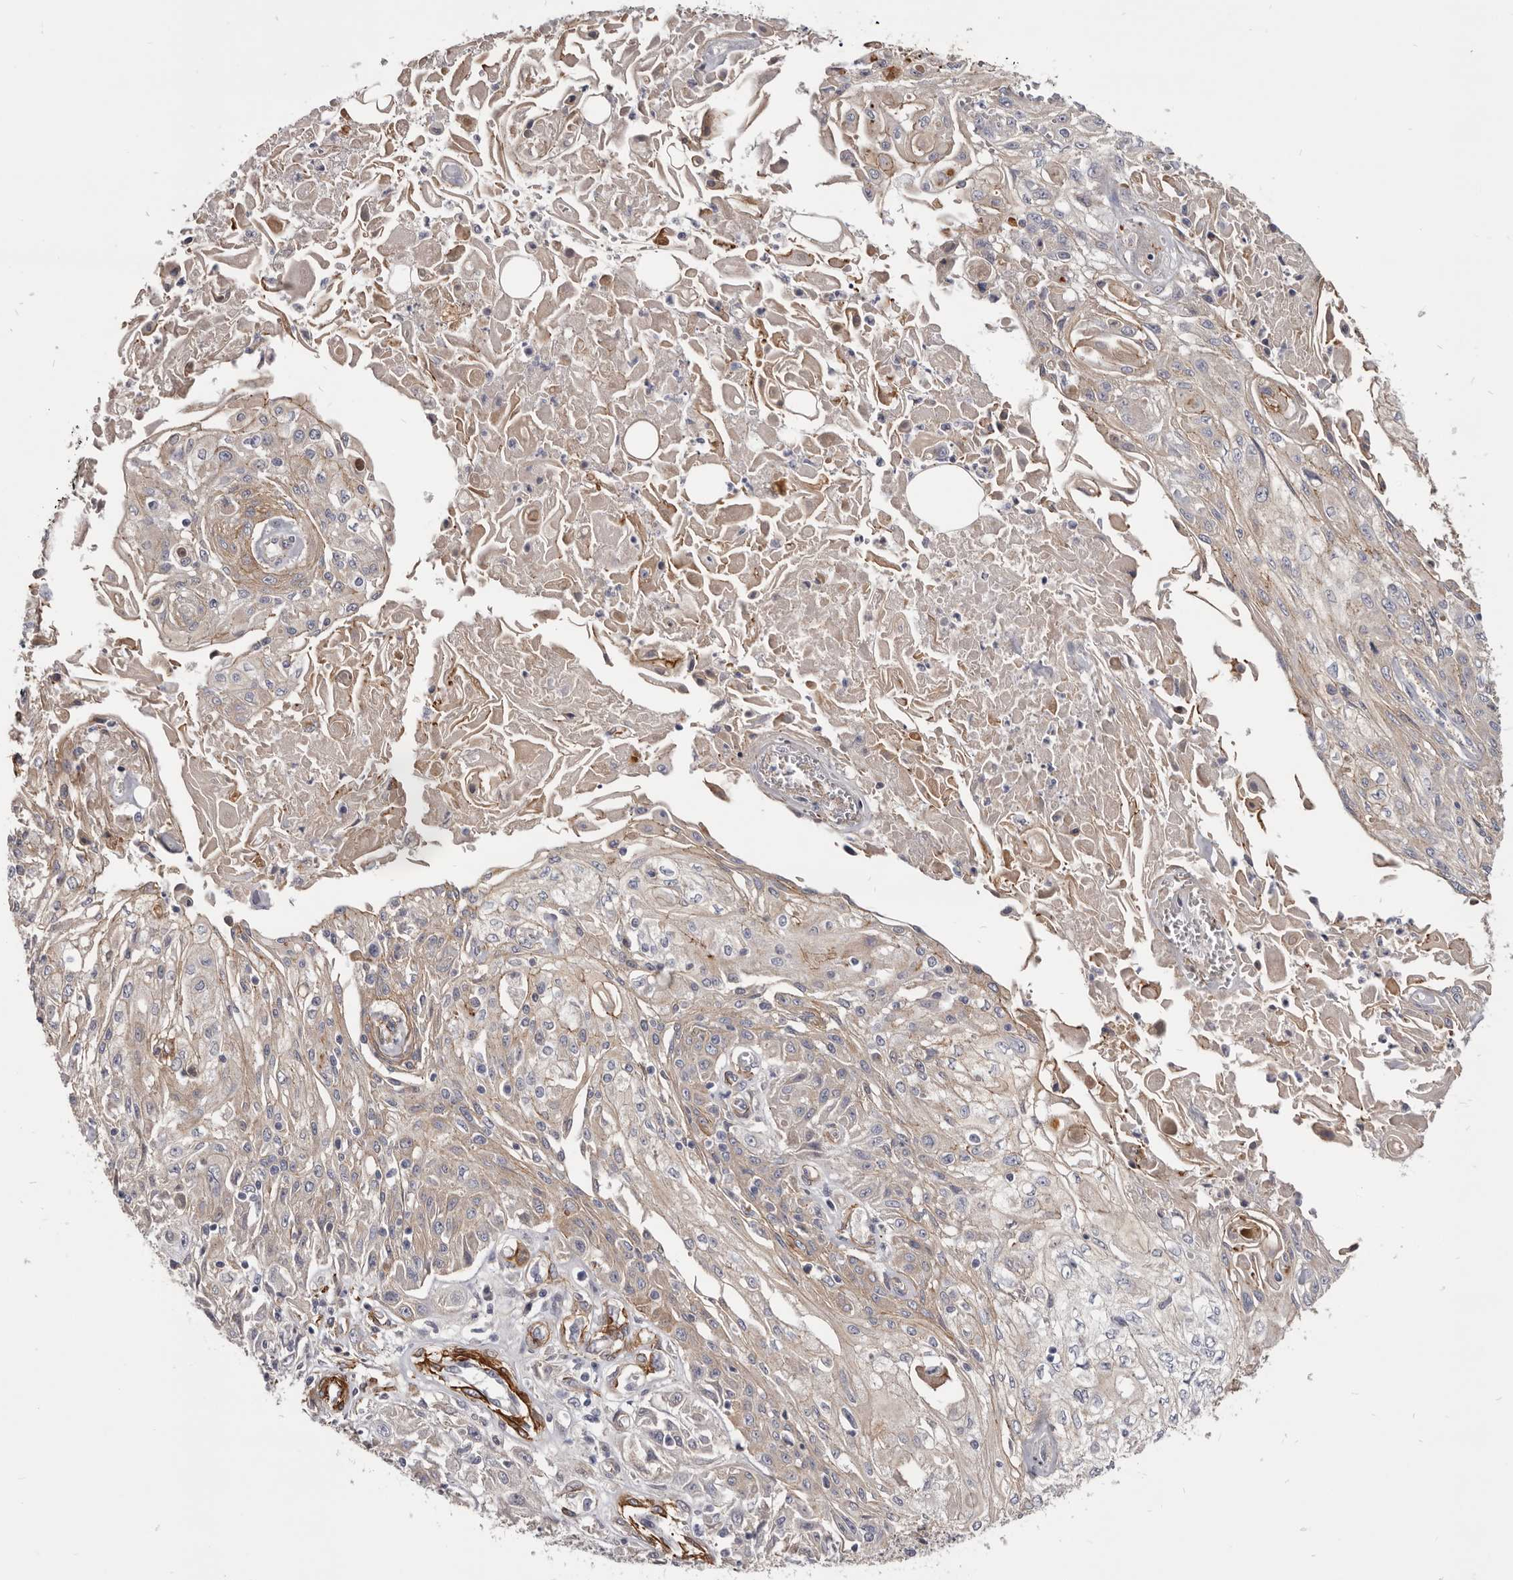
{"staining": {"intensity": "weak", "quantity": "<25%", "location": "cytoplasmic/membranous"}, "tissue": "skin cancer", "cell_type": "Tumor cells", "image_type": "cancer", "snomed": [{"axis": "morphology", "description": "Squamous cell carcinoma, NOS"}, {"axis": "morphology", "description": "Squamous cell carcinoma, metastatic, NOS"}, {"axis": "topography", "description": "Skin"}, {"axis": "topography", "description": "Lymph node"}], "caption": "The photomicrograph reveals no significant positivity in tumor cells of skin squamous cell carcinoma. Nuclei are stained in blue.", "gene": "CGN", "patient": {"sex": "male", "age": 75}}